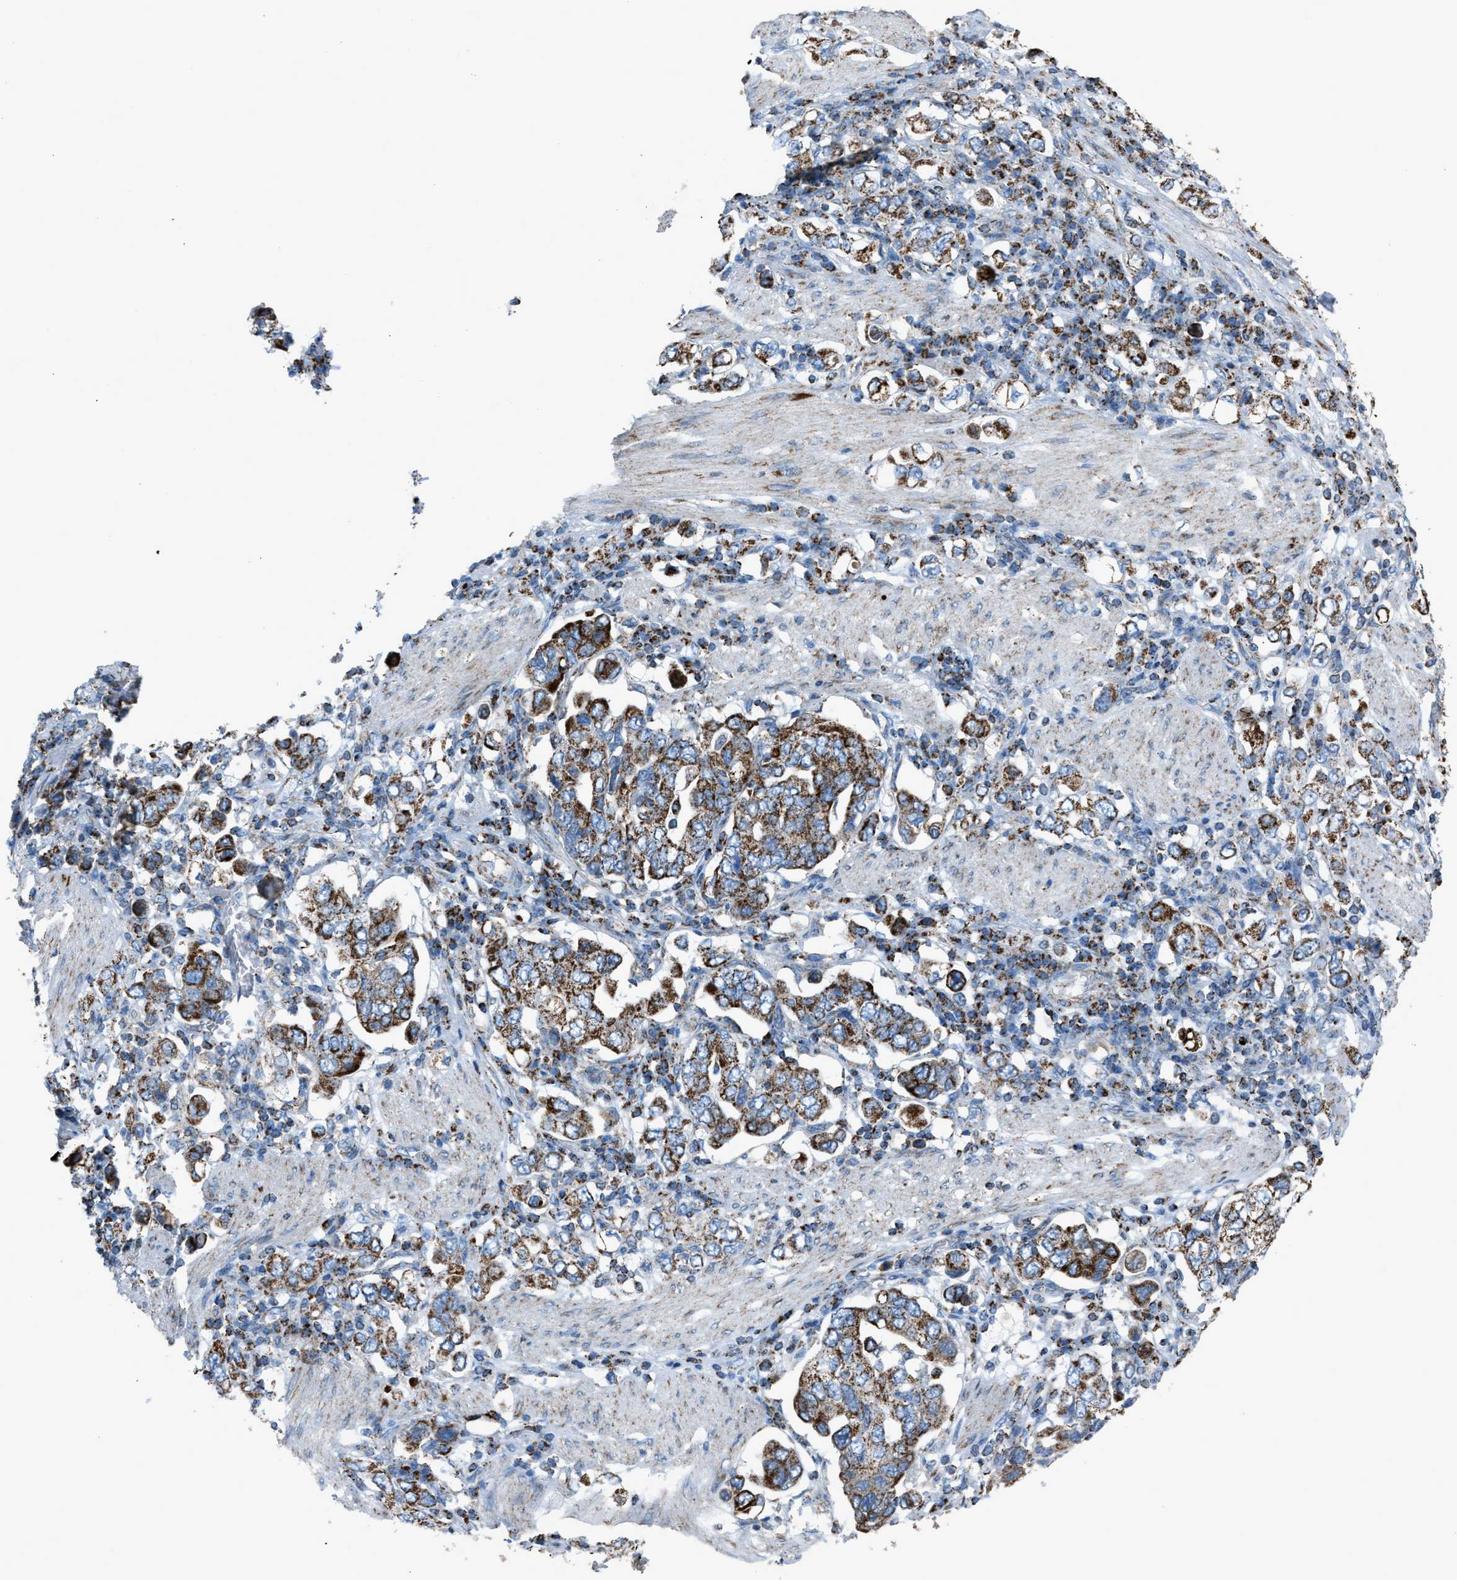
{"staining": {"intensity": "strong", "quantity": ">75%", "location": "cytoplasmic/membranous"}, "tissue": "stomach cancer", "cell_type": "Tumor cells", "image_type": "cancer", "snomed": [{"axis": "morphology", "description": "Adenocarcinoma, NOS"}, {"axis": "topography", "description": "Stomach, upper"}], "caption": "High-power microscopy captured an IHC image of stomach cancer (adenocarcinoma), revealing strong cytoplasmic/membranous staining in about >75% of tumor cells.", "gene": "MDH2", "patient": {"sex": "male", "age": 62}}